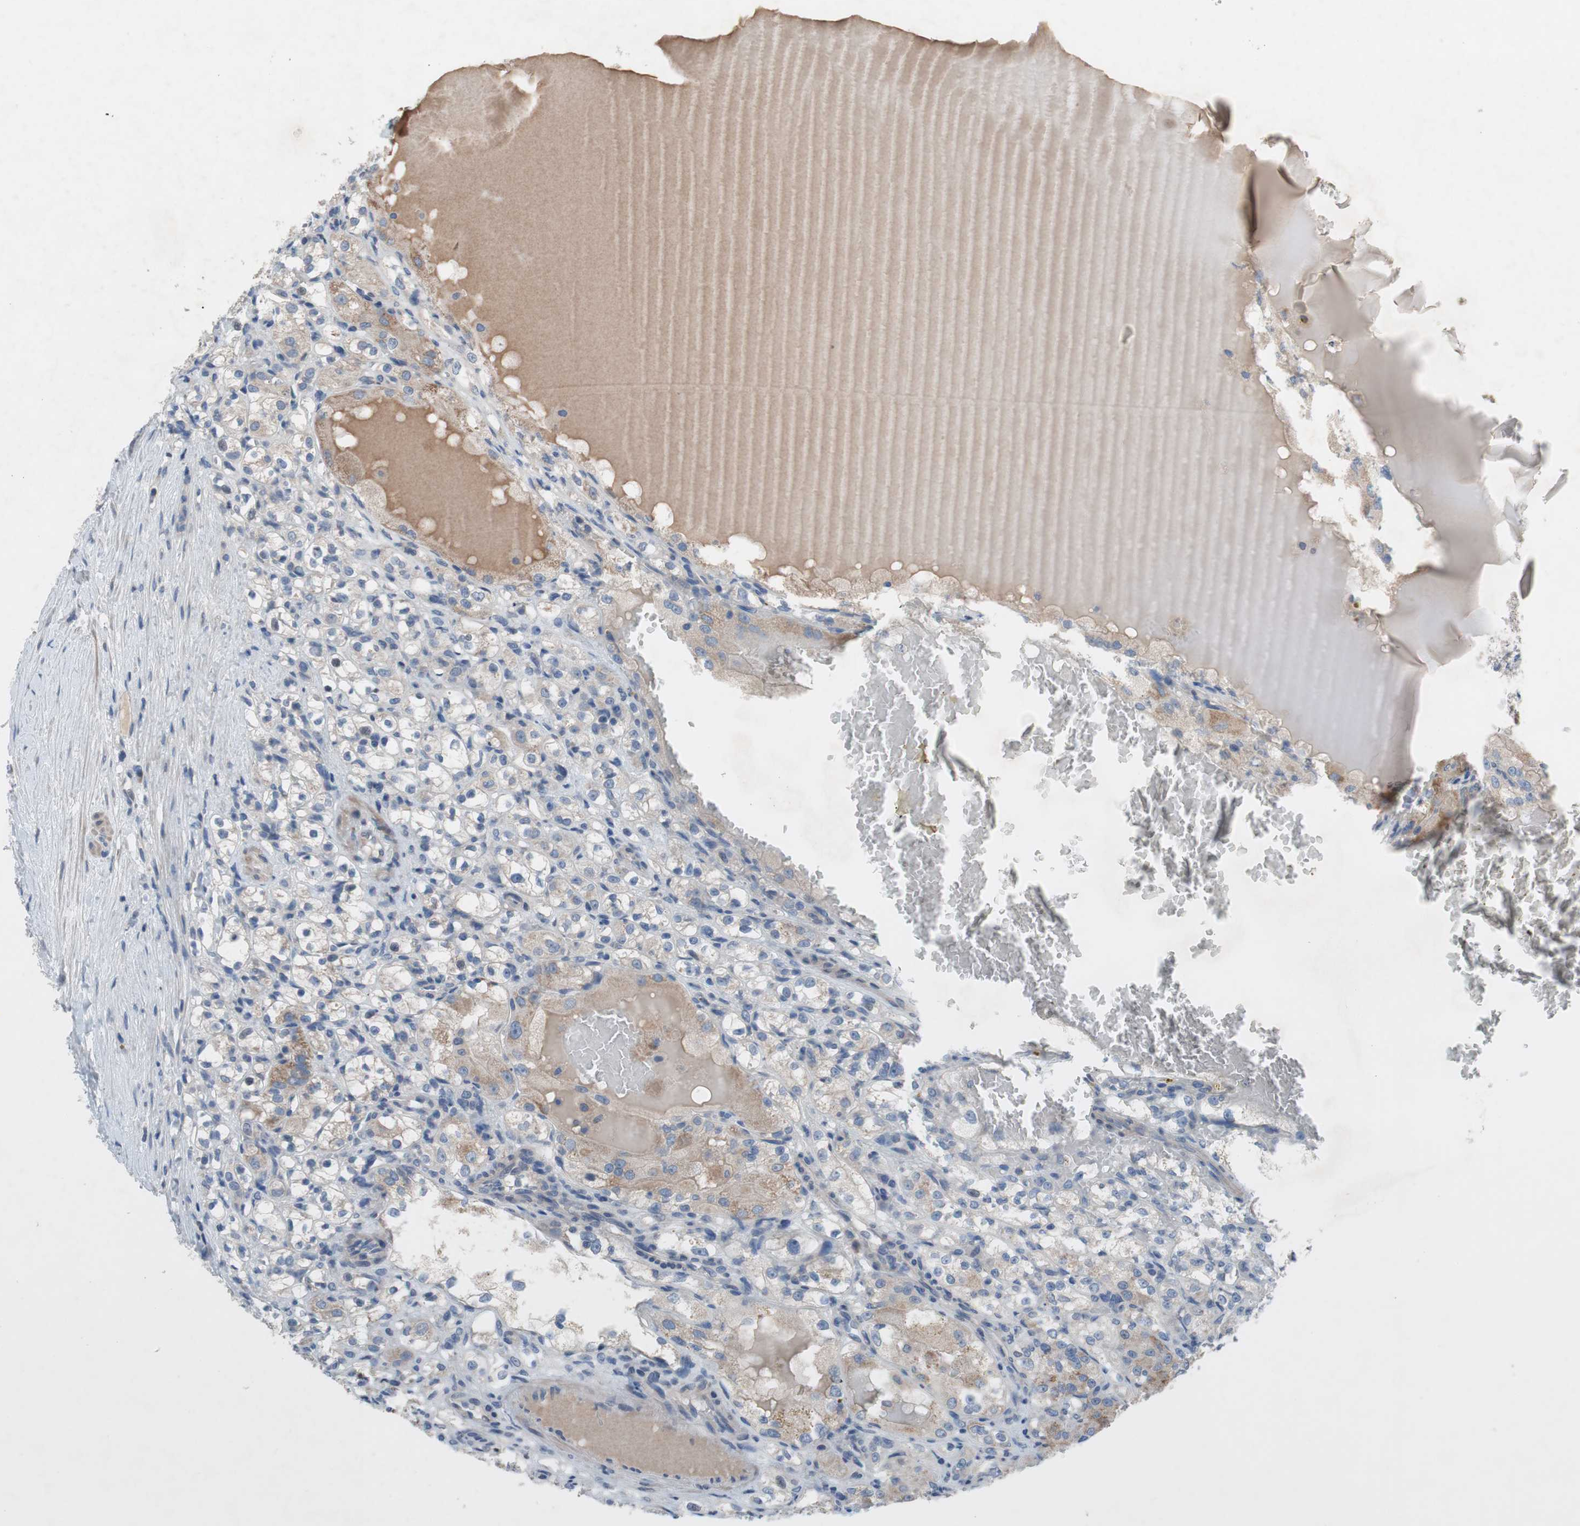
{"staining": {"intensity": "weak", "quantity": "<25%", "location": "cytoplasmic/membranous"}, "tissue": "renal cancer", "cell_type": "Tumor cells", "image_type": "cancer", "snomed": [{"axis": "morphology", "description": "Normal tissue, NOS"}, {"axis": "morphology", "description": "Adenocarcinoma, NOS"}, {"axis": "topography", "description": "Kidney"}], "caption": "IHC micrograph of neoplastic tissue: adenocarcinoma (renal) stained with DAB (3,3'-diaminobenzidine) displays no significant protein expression in tumor cells.", "gene": "TACR3", "patient": {"sex": "male", "age": 61}}